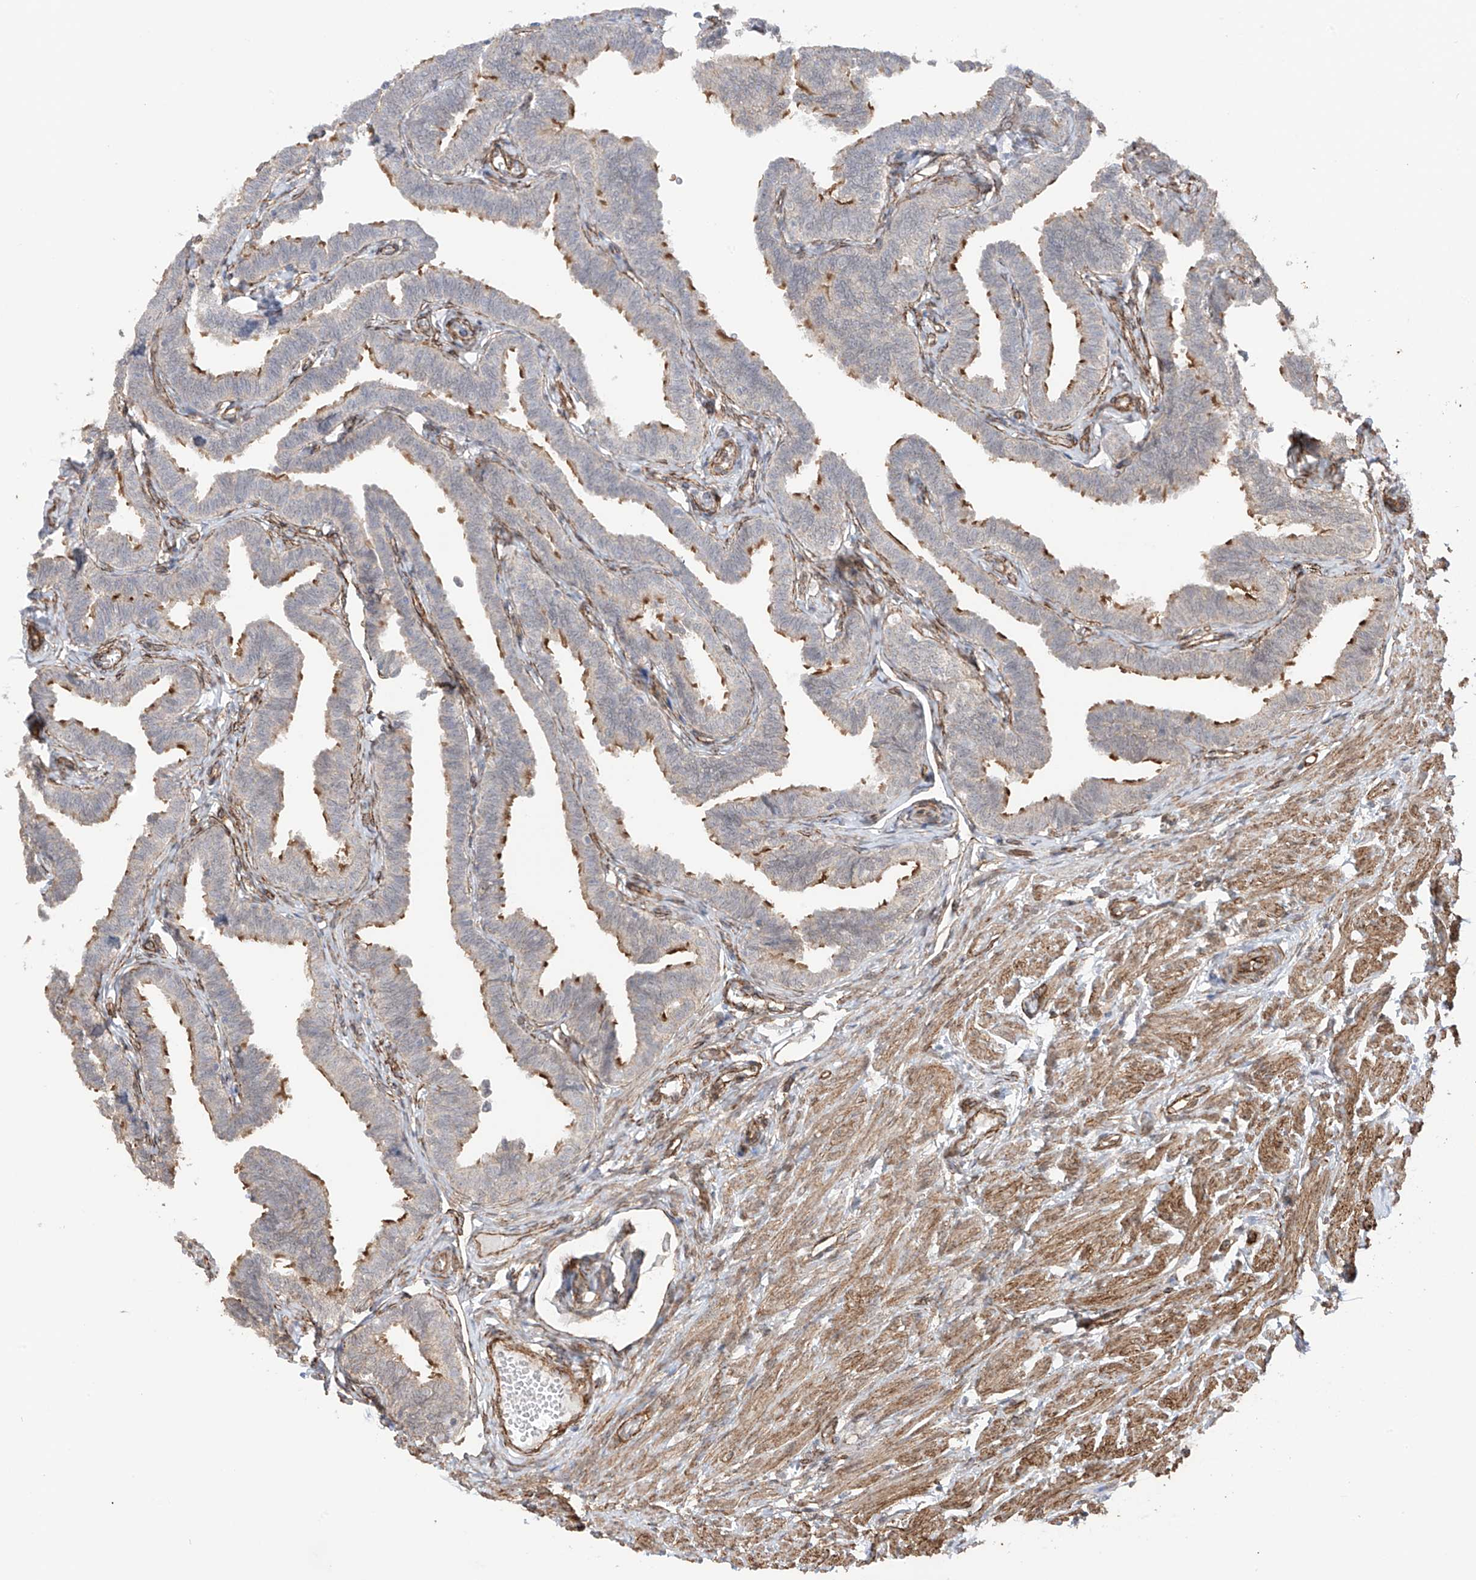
{"staining": {"intensity": "moderate", "quantity": "25%-75%", "location": "cytoplasmic/membranous"}, "tissue": "fallopian tube", "cell_type": "Glandular cells", "image_type": "normal", "snomed": [{"axis": "morphology", "description": "Normal tissue, NOS"}, {"axis": "topography", "description": "Fallopian tube"}, {"axis": "topography", "description": "Ovary"}], "caption": "About 25%-75% of glandular cells in unremarkable fallopian tube demonstrate moderate cytoplasmic/membranous protein positivity as visualized by brown immunohistochemical staining.", "gene": "TTLL5", "patient": {"sex": "female", "age": 23}}